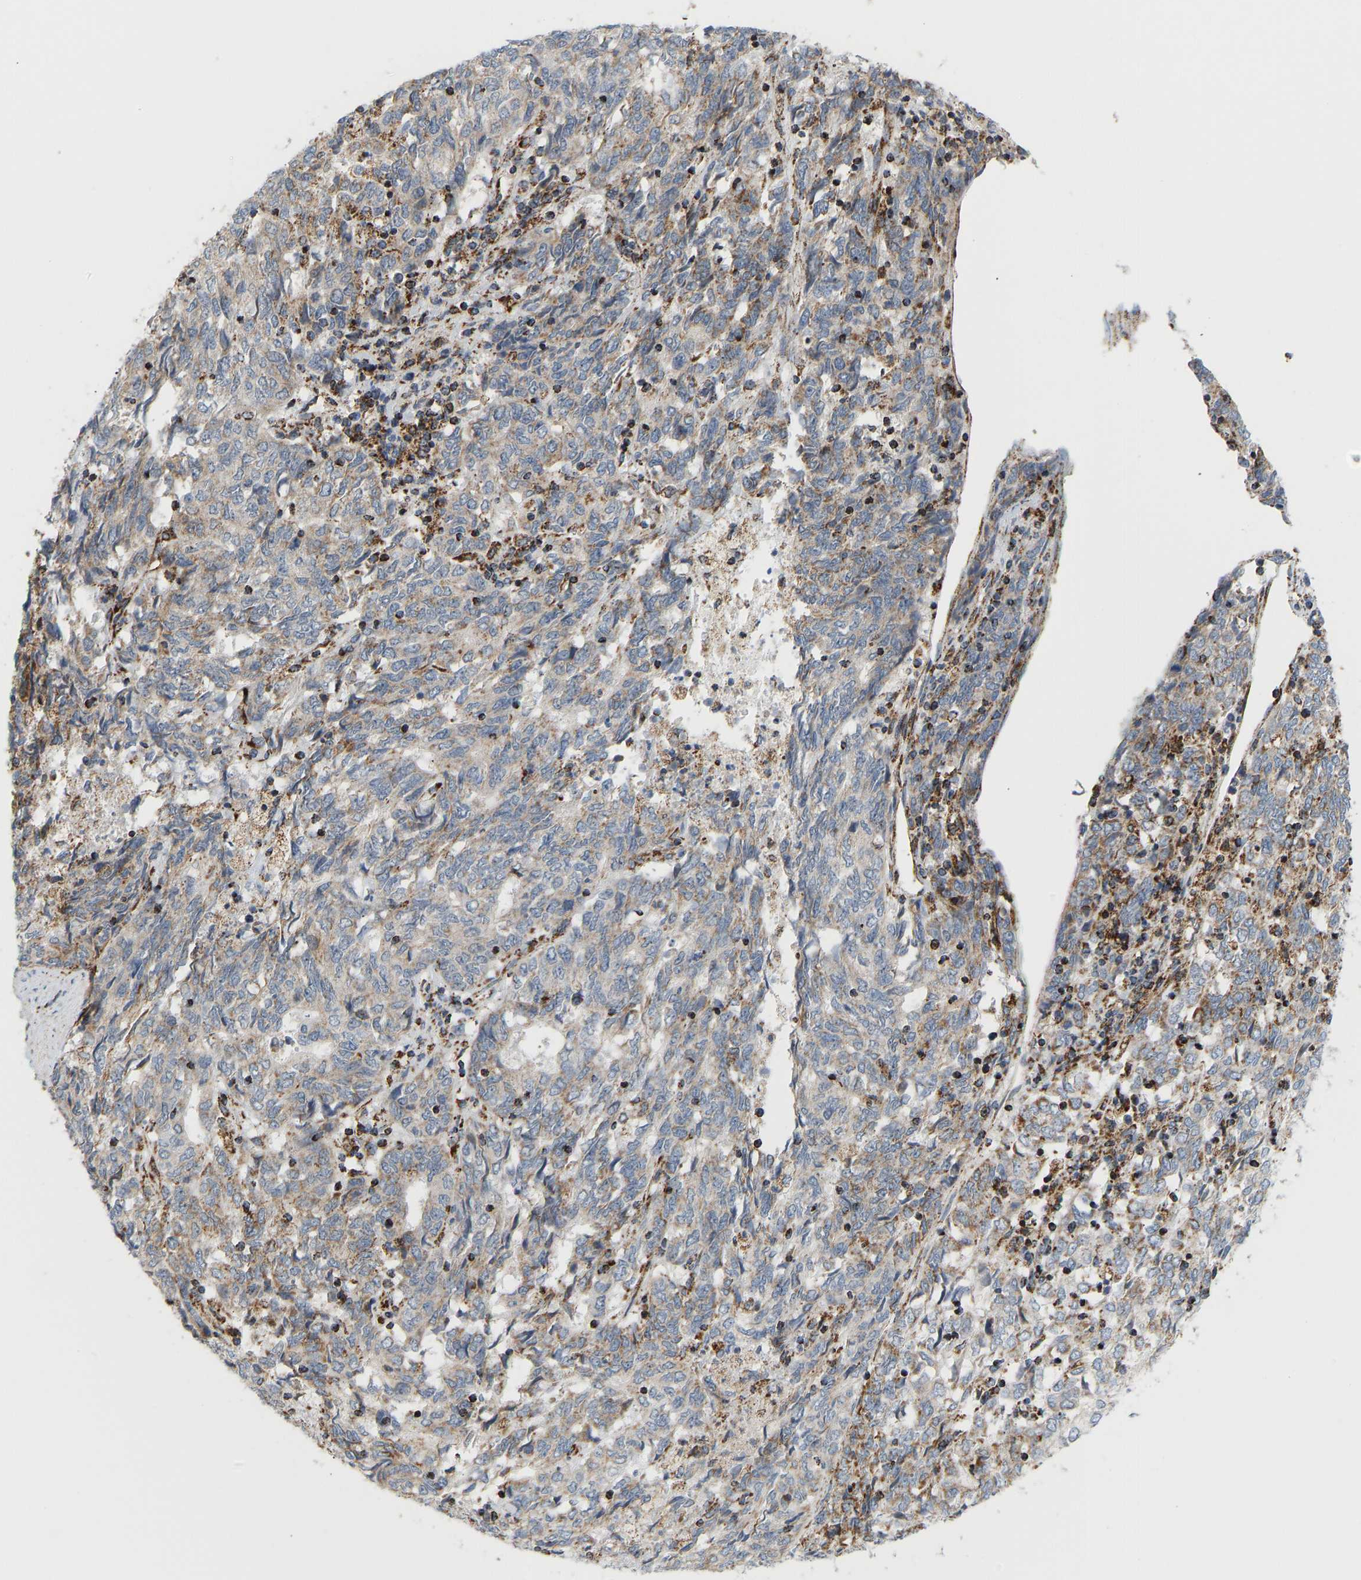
{"staining": {"intensity": "moderate", "quantity": "25%-75%", "location": "cytoplasmic/membranous"}, "tissue": "endometrial cancer", "cell_type": "Tumor cells", "image_type": "cancer", "snomed": [{"axis": "morphology", "description": "Adenocarcinoma, NOS"}, {"axis": "topography", "description": "Endometrium"}], "caption": "Brown immunohistochemical staining in human endometrial cancer (adenocarcinoma) demonstrates moderate cytoplasmic/membranous positivity in about 25%-75% of tumor cells.", "gene": "GPSM2", "patient": {"sex": "female", "age": 80}}